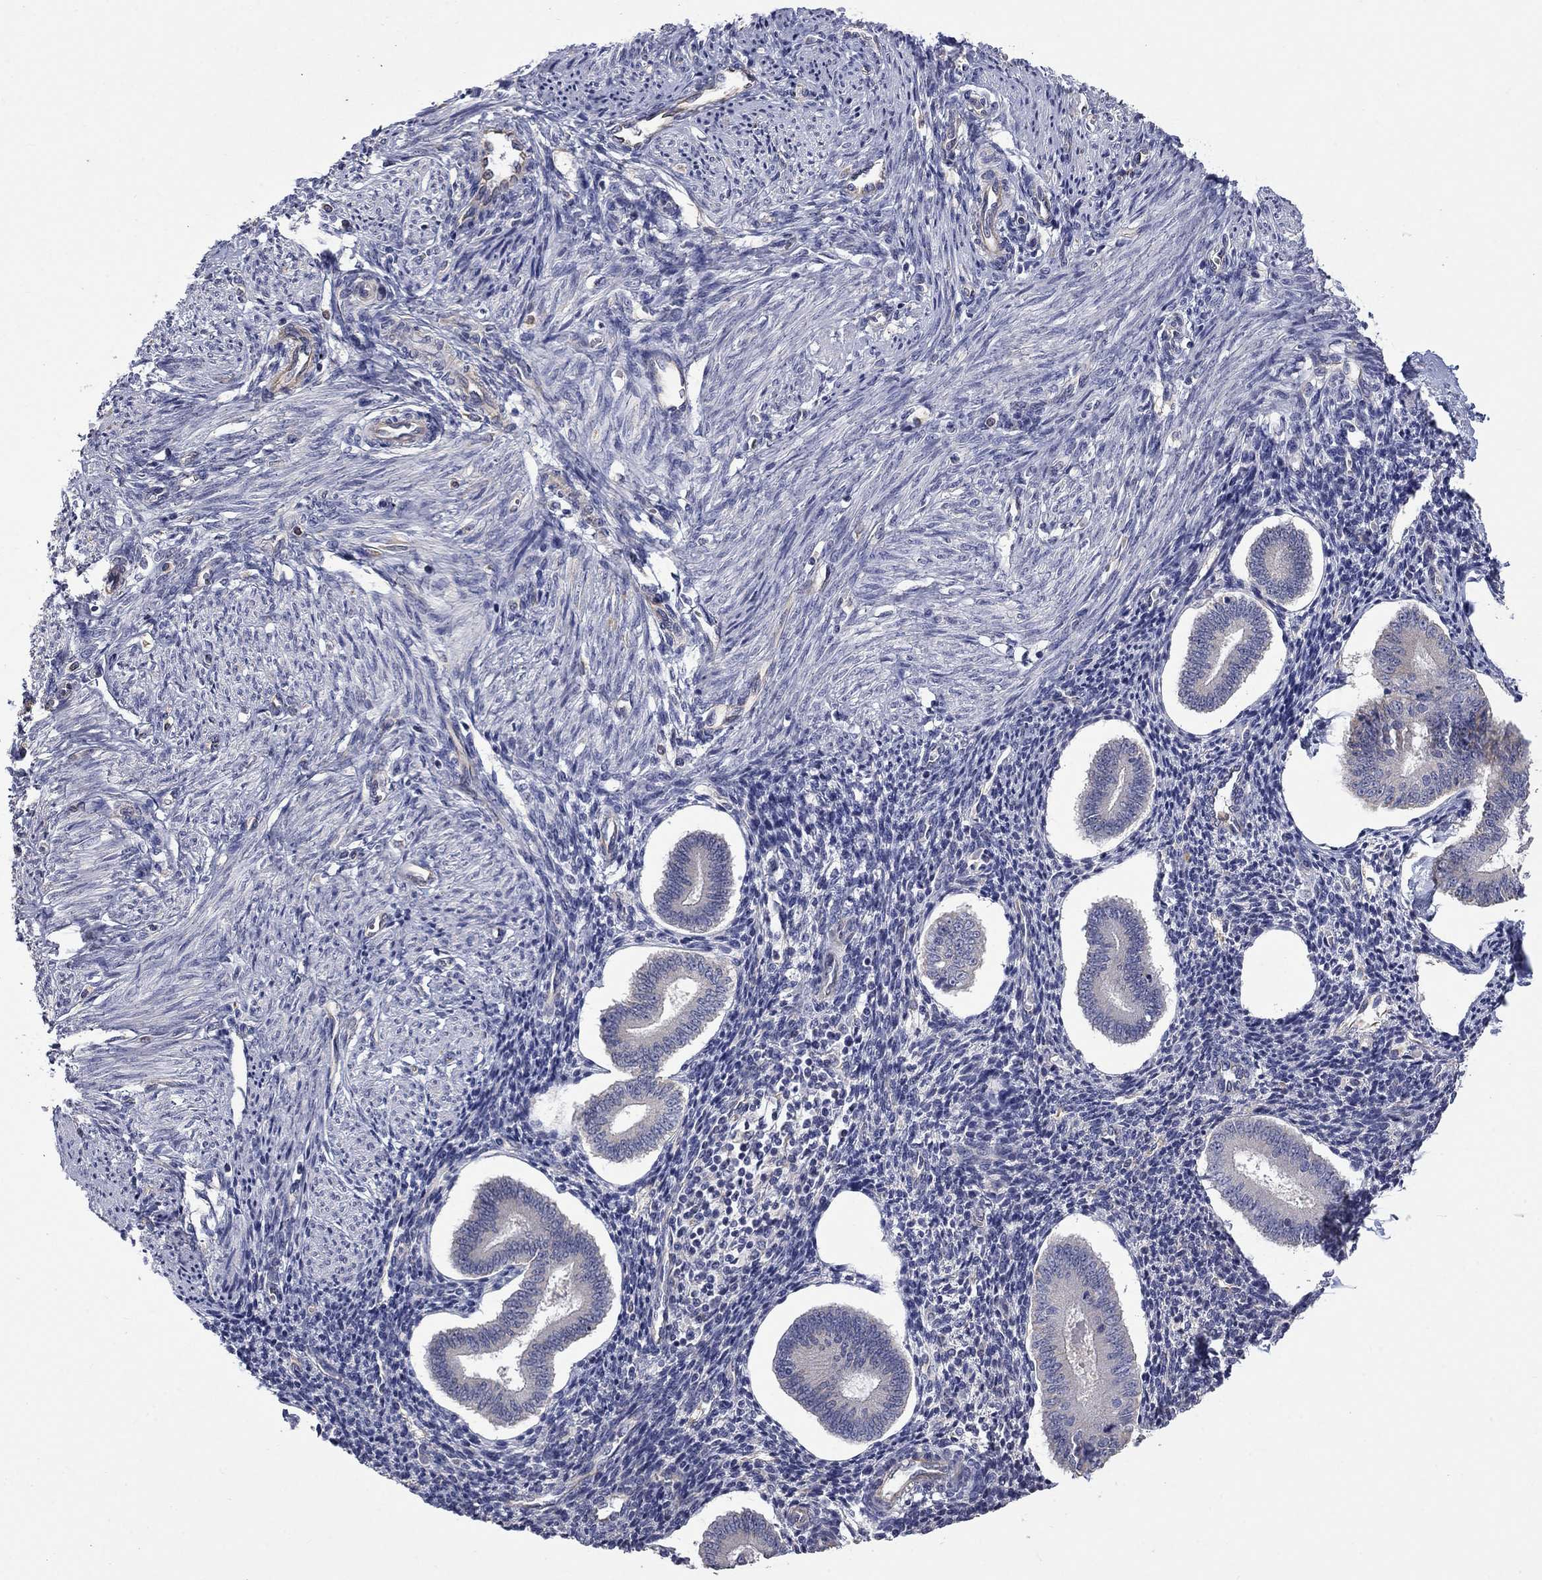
{"staining": {"intensity": "negative", "quantity": "none", "location": "none"}, "tissue": "endometrium", "cell_type": "Cells in endometrial stroma", "image_type": "normal", "snomed": [{"axis": "morphology", "description": "Normal tissue, NOS"}, {"axis": "topography", "description": "Endometrium"}], "caption": "Immunohistochemical staining of benign endometrium shows no significant staining in cells in endometrial stroma. (DAB (3,3'-diaminobenzidine) immunohistochemistry visualized using brightfield microscopy, high magnification).", "gene": "CAMKK2", "patient": {"sex": "female", "age": 40}}